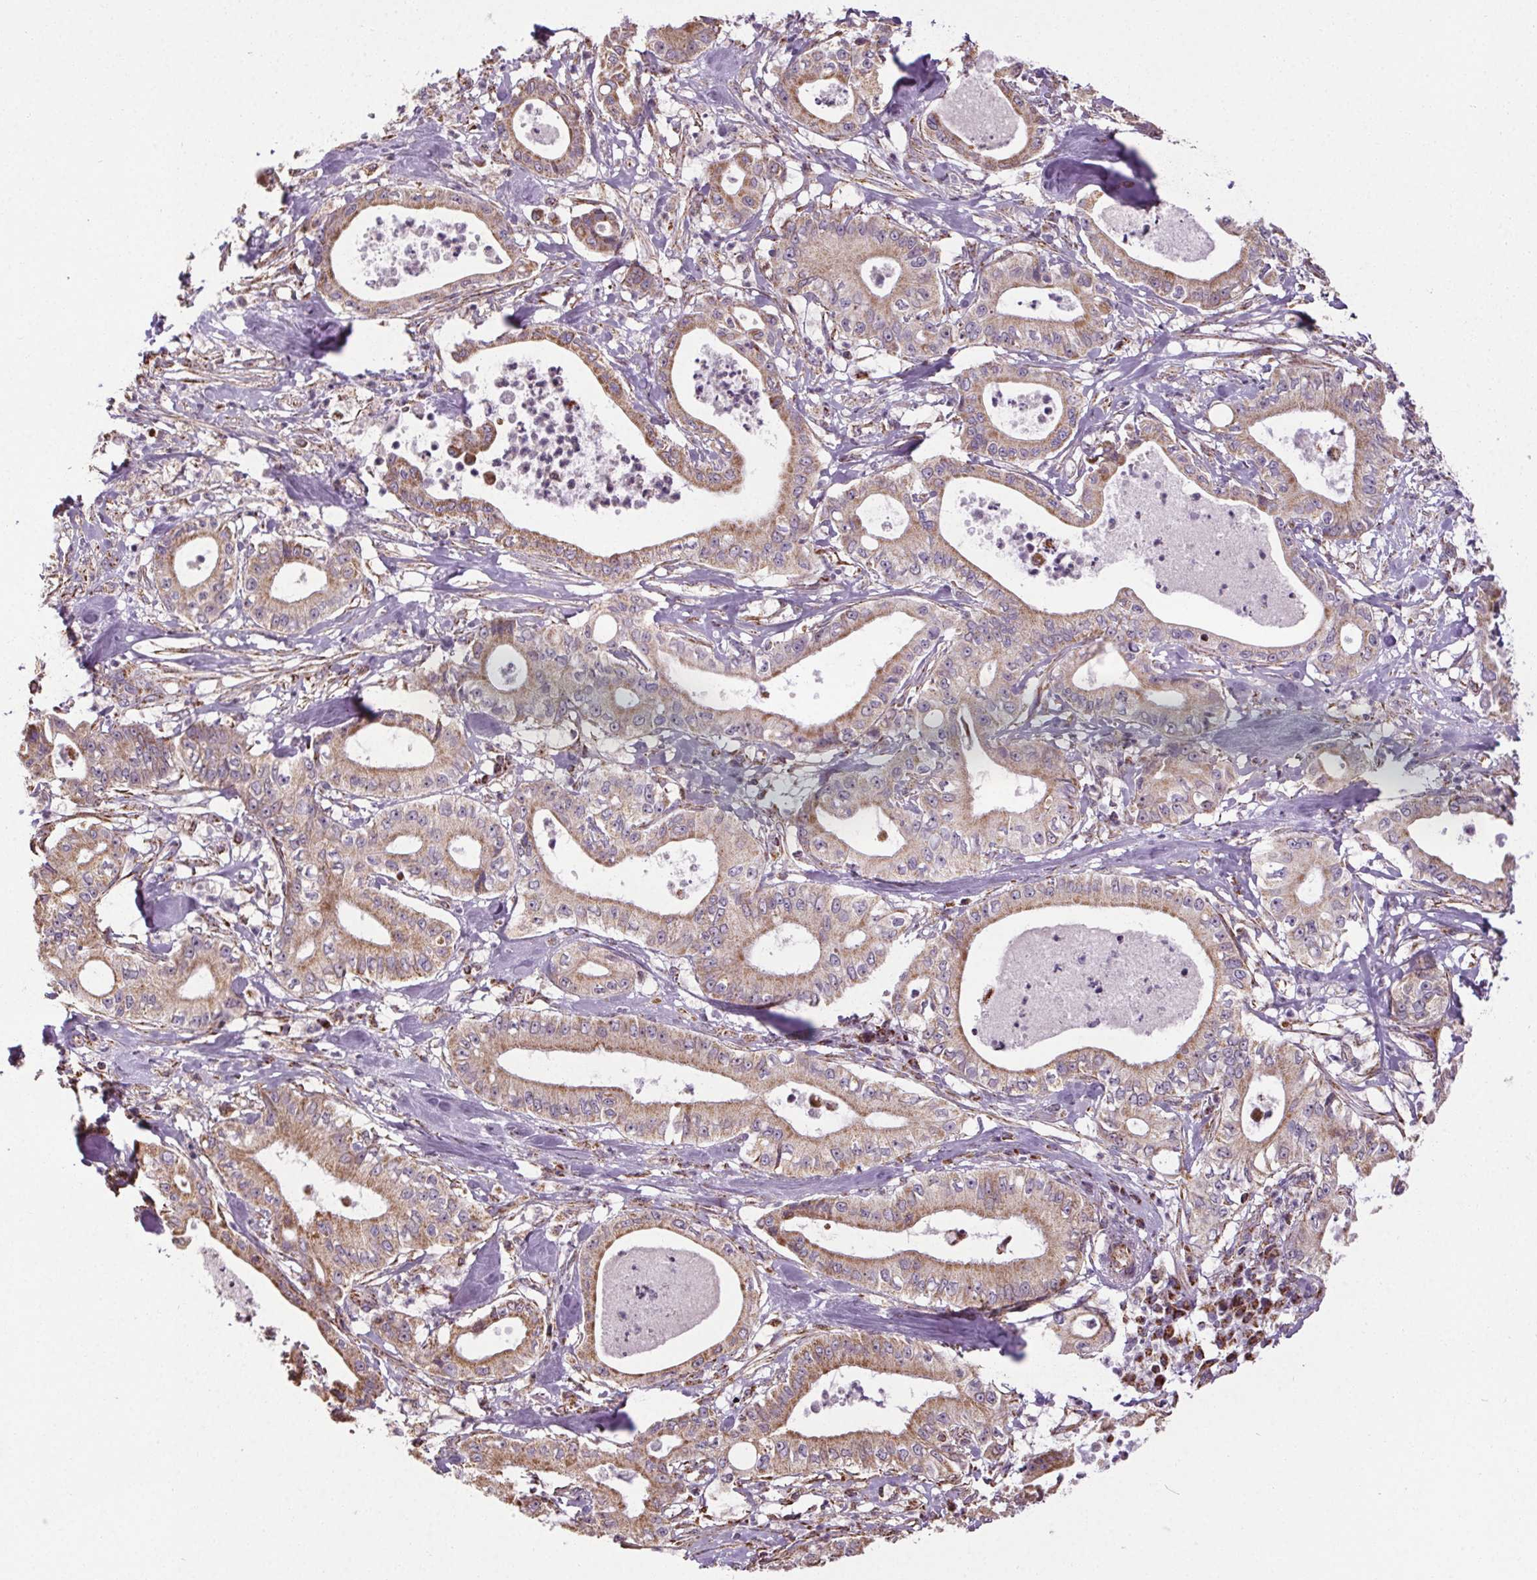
{"staining": {"intensity": "moderate", "quantity": "25%-75%", "location": "cytoplasmic/membranous"}, "tissue": "pancreatic cancer", "cell_type": "Tumor cells", "image_type": "cancer", "snomed": [{"axis": "morphology", "description": "Adenocarcinoma, NOS"}, {"axis": "topography", "description": "Pancreas"}], "caption": "IHC photomicrograph of adenocarcinoma (pancreatic) stained for a protein (brown), which reveals medium levels of moderate cytoplasmic/membranous expression in approximately 25%-75% of tumor cells.", "gene": "ZNF548", "patient": {"sex": "male", "age": 71}}